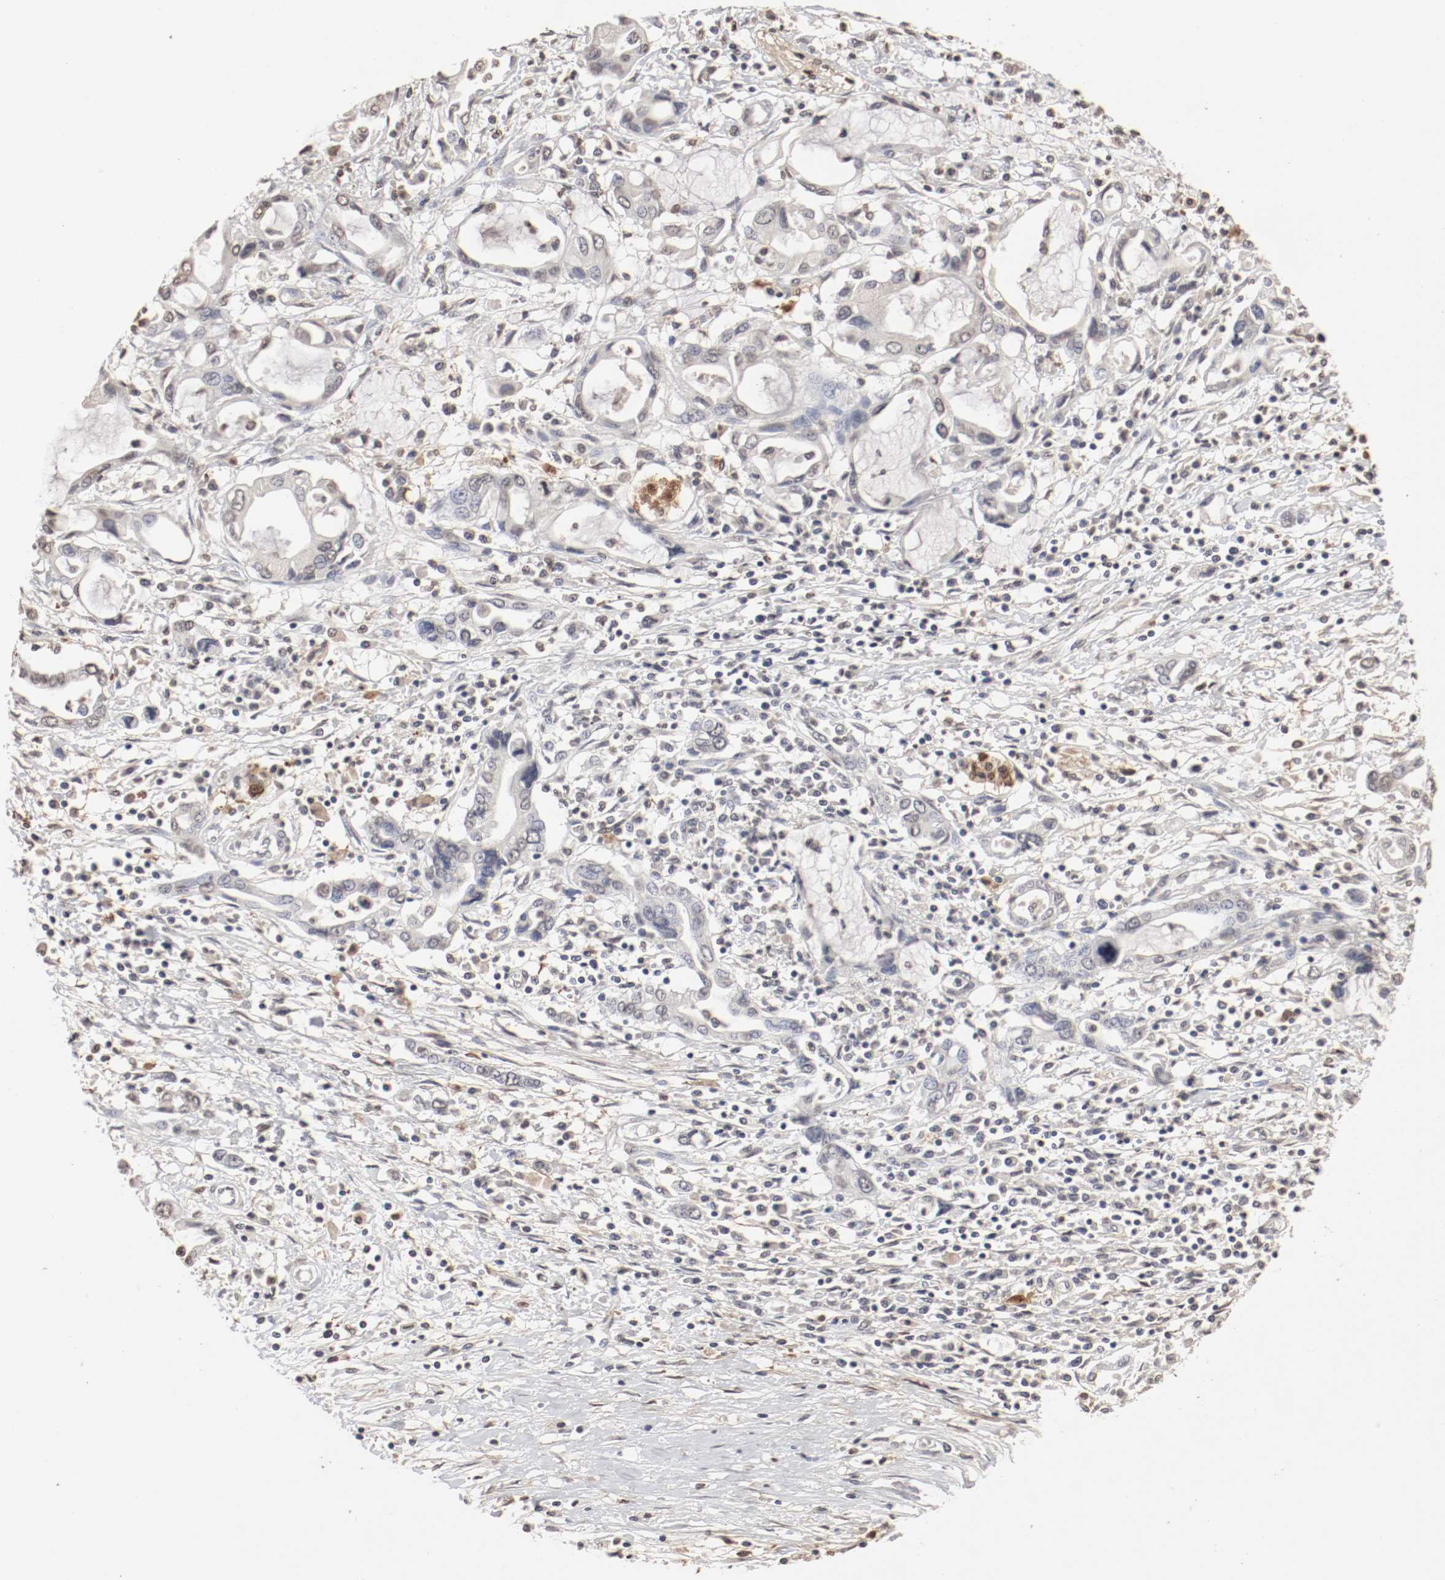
{"staining": {"intensity": "weak", "quantity": "<25%", "location": "cytoplasmic/membranous,nuclear"}, "tissue": "pancreatic cancer", "cell_type": "Tumor cells", "image_type": "cancer", "snomed": [{"axis": "morphology", "description": "Adenocarcinoma, NOS"}, {"axis": "topography", "description": "Pancreas"}], "caption": "The photomicrograph reveals no staining of tumor cells in adenocarcinoma (pancreatic). Brightfield microscopy of IHC stained with DAB (3,3'-diaminobenzidine) (brown) and hematoxylin (blue), captured at high magnification.", "gene": "WASL", "patient": {"sex": "female", "age": 57}}